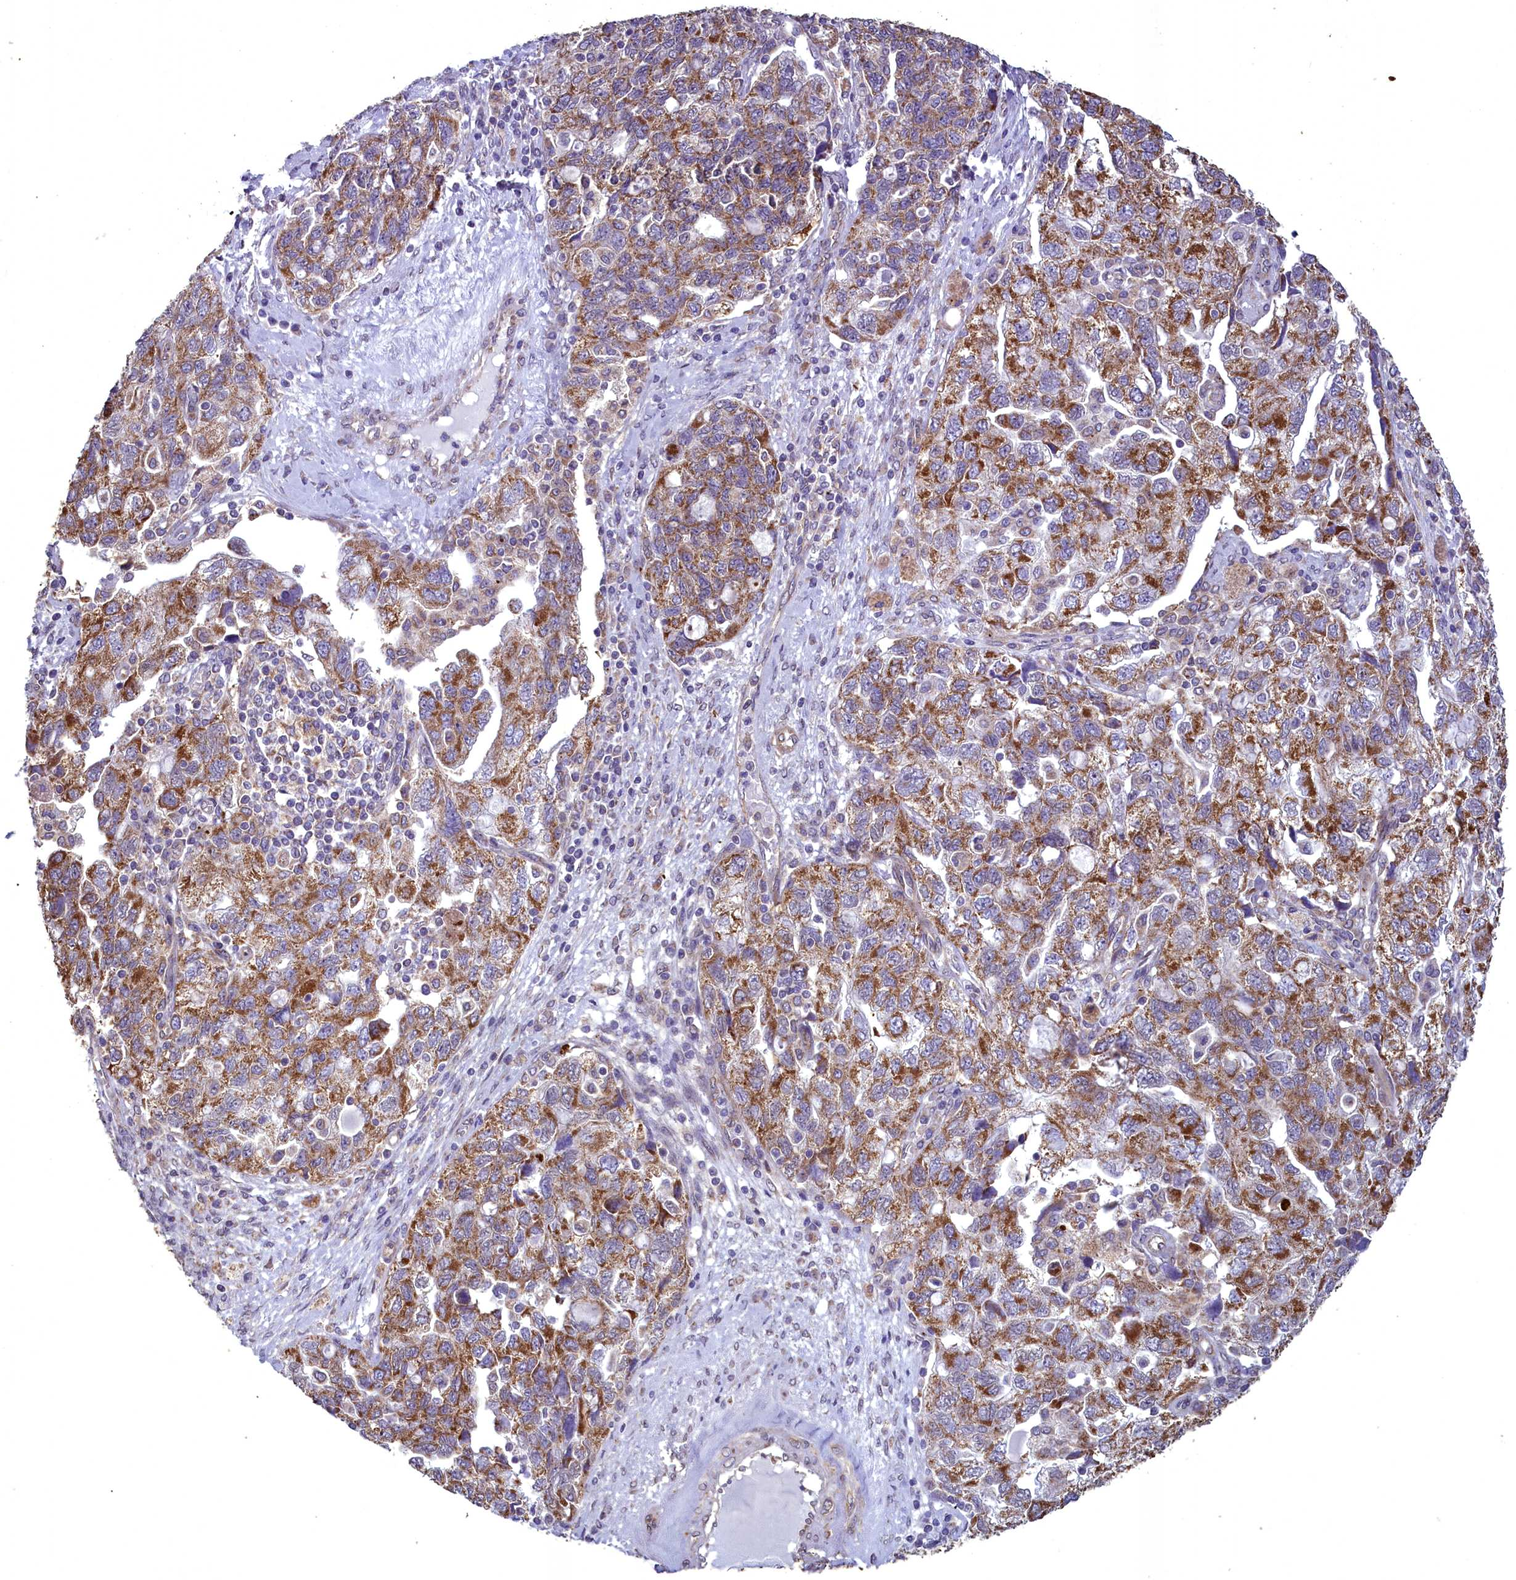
{"staining": {"intensity": "moderate", "quantity": ">75%", "location": "cytoplasmic/membranous"}, "tissue": "ovarian cancer", "cell_type": "Tumor cells", "image_type": "cancer", "snomed": [{"axis": "morphology", "description": "Carcinoma, NOS"}, {"axis": "morphology", "description": "Cystadenocarcinoma, serous, NOS"}, {"axis": "topography", "description": "Ovary"}], "caption": "Ovarian cancer stained with a brown dye shows moderate cytoplasmic/membranous positive expression in approximately >75% of tumor cells.", "gene": "ACAD8", "patient": {"sex": "female", "age": 69}}